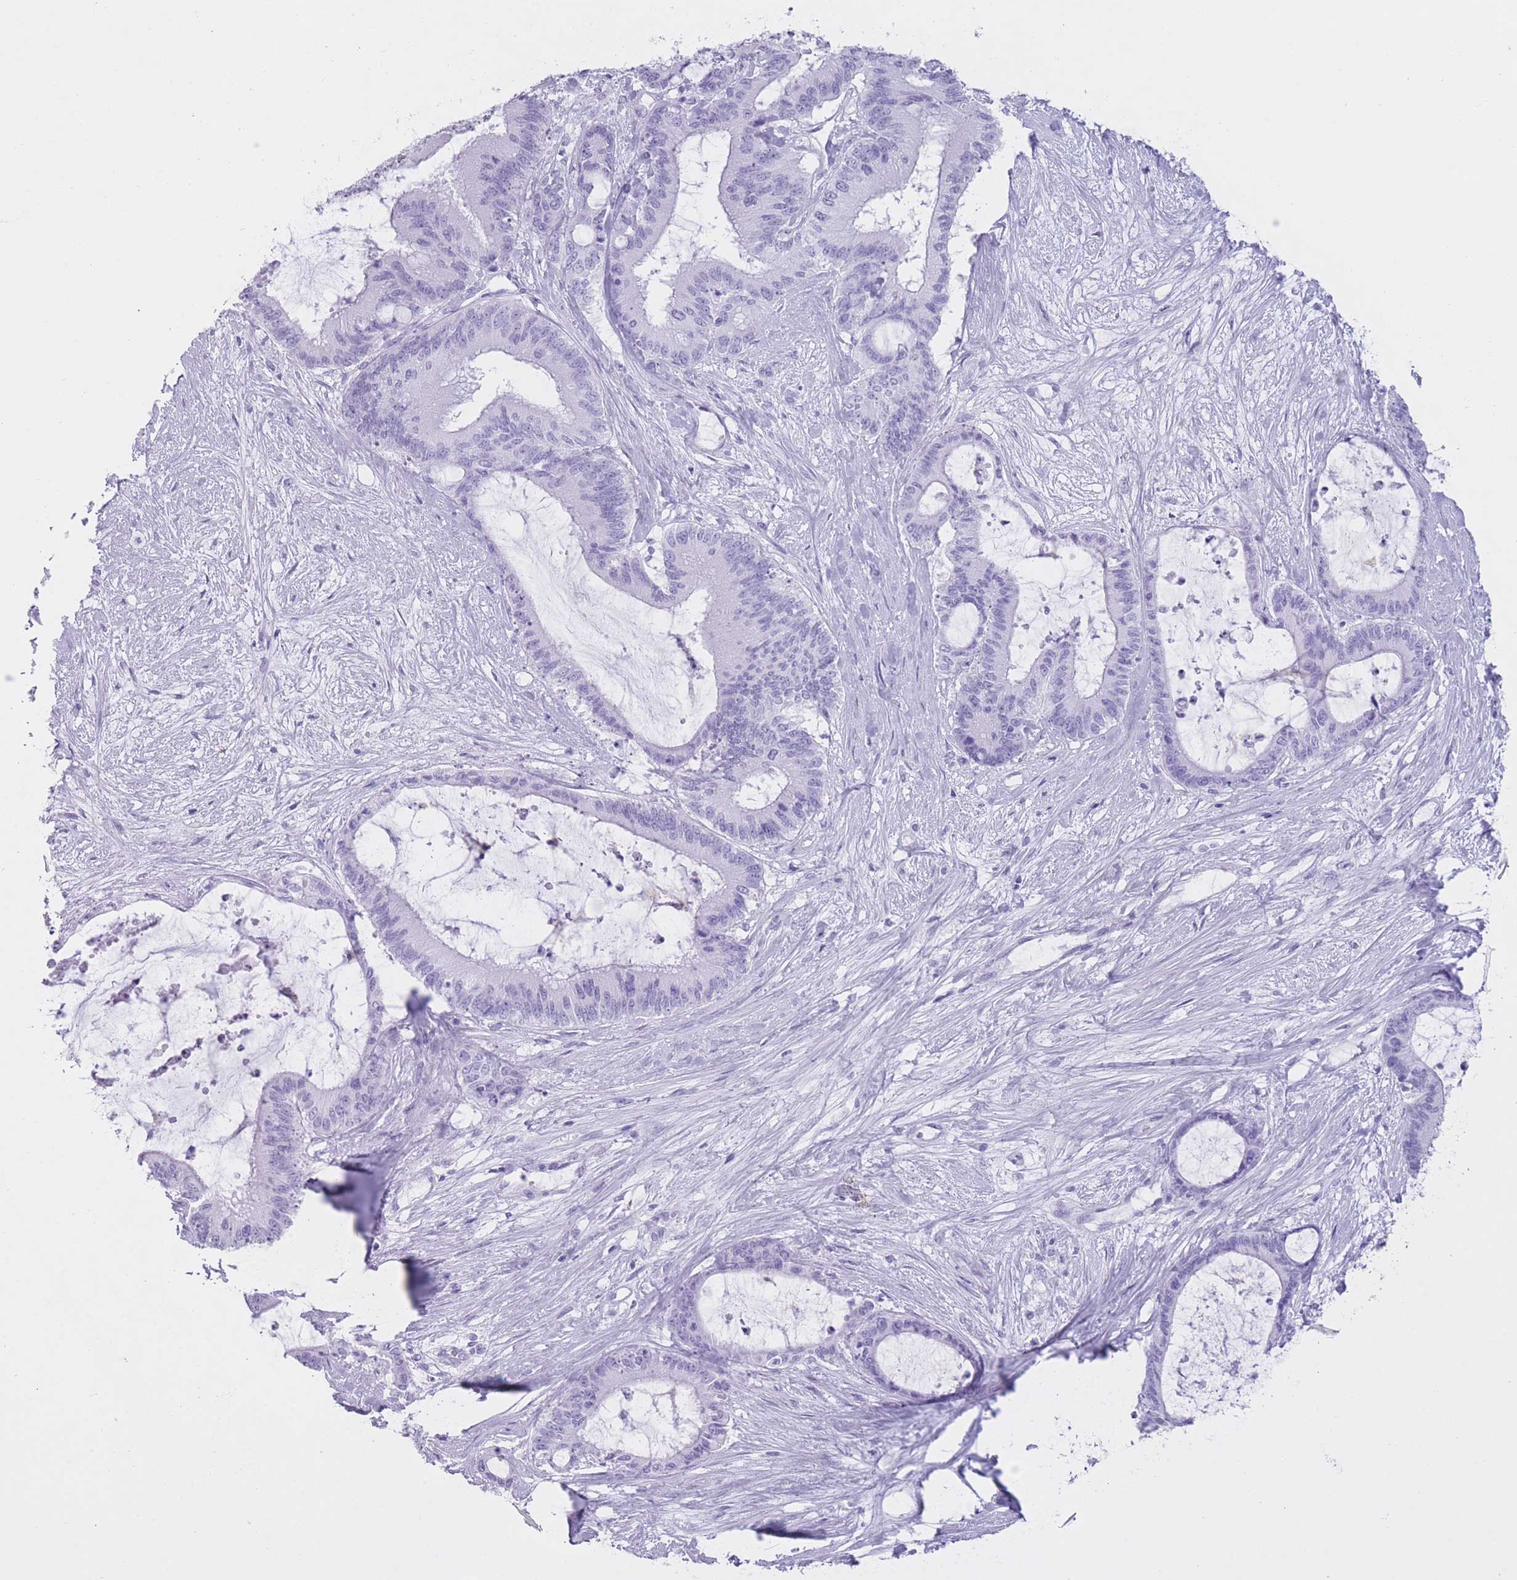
{"staining": {"intensity": "negative", "quantity": "none", "location": "none"}, "tissue": "liver cancer", "cell_type": "Tumor cells", "image_type": "cancer", "snomed": [{"axis": "morphology", "description": "Normal tissue, NOS"}, {"axis": "morphology", "description": "Cholangiocarcinoma"}, {"axis": "topography", "description": "Liver"}, {"axis": "topography", "description": "Peripheral nerve tissue"}], "caption": "This is a image of immunohistochemistry (IHC) staining of liver cholangiocarcinoma, which shows no staining in tumor cells.", "gene": "OR4F21", "patient": {"sex": "female", "age": 73}}